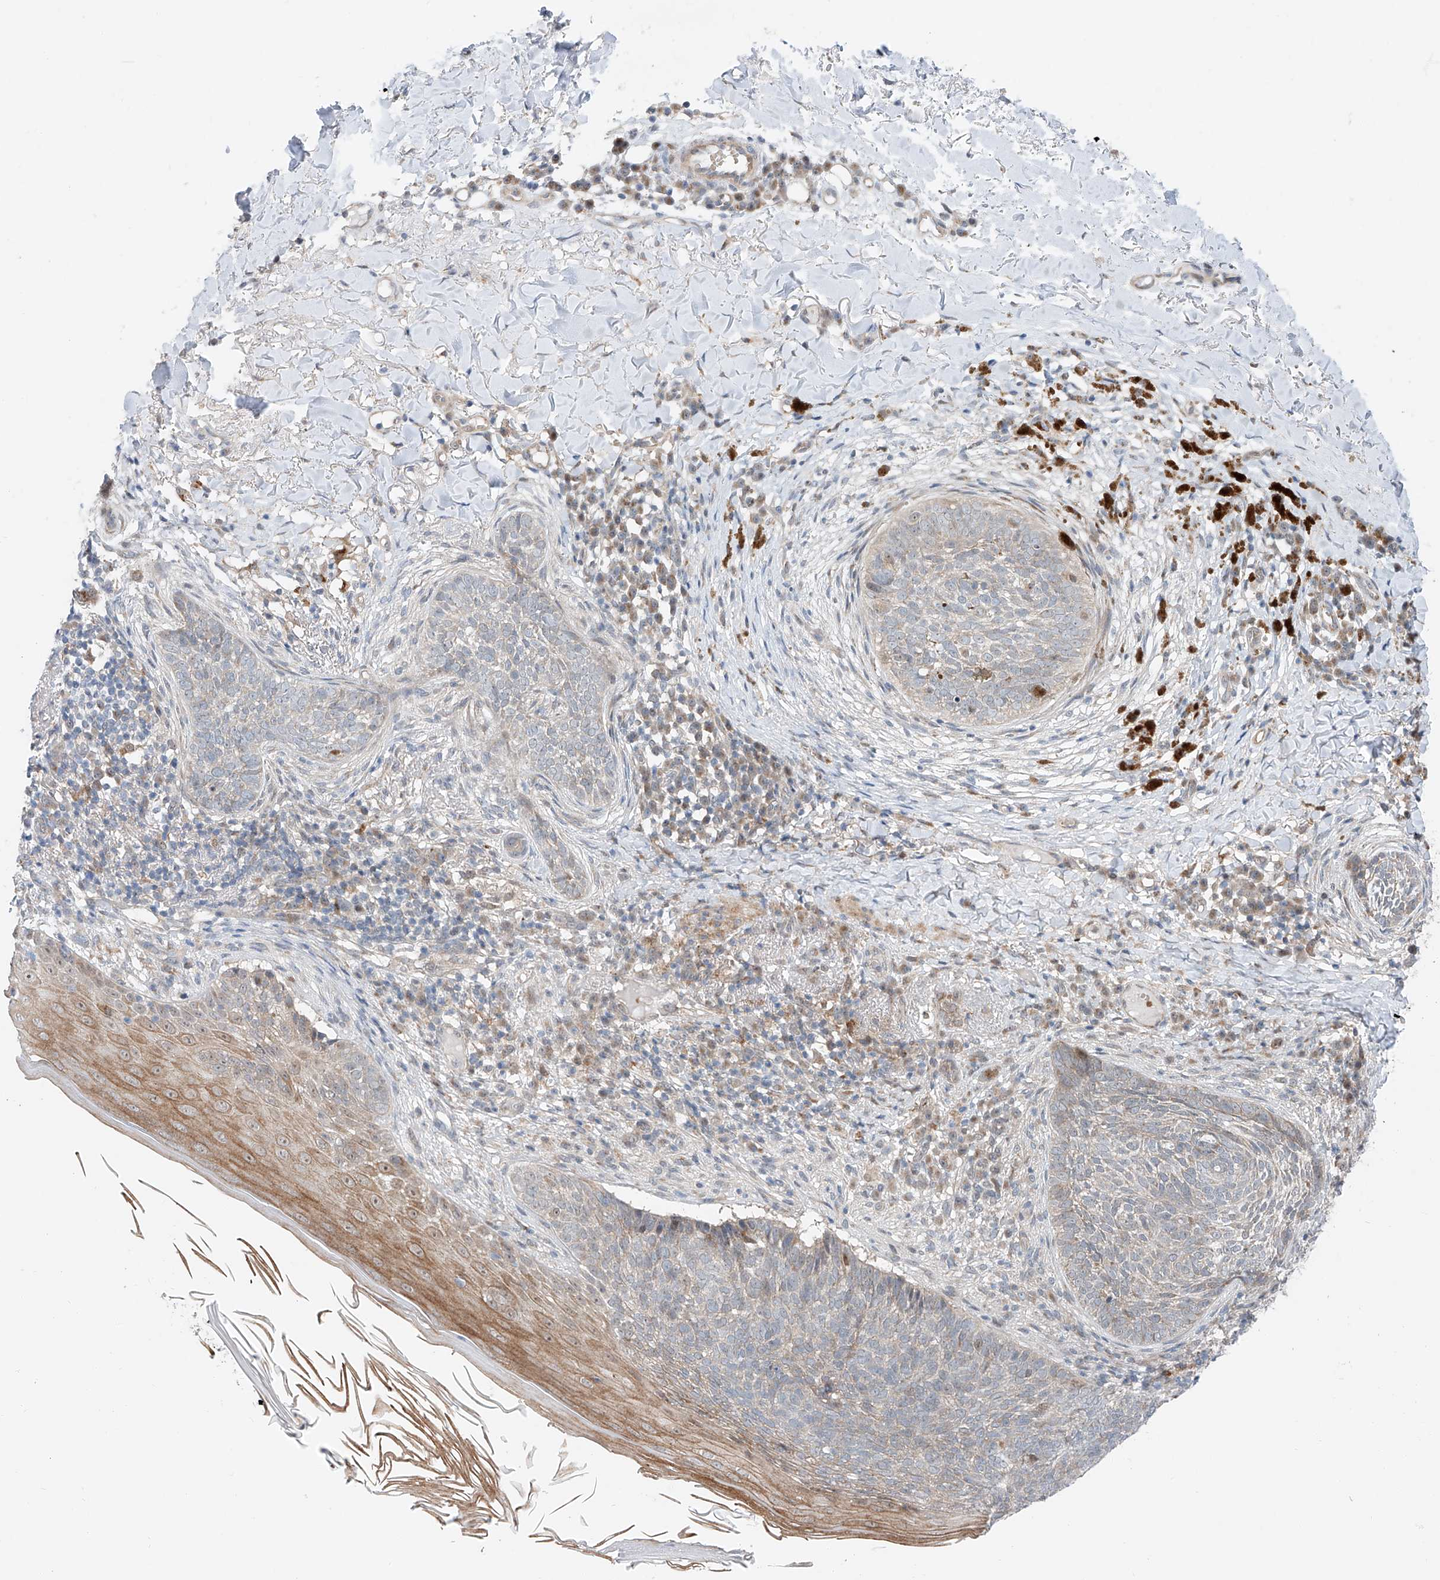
{"staining": {"intensity": "weak", "quantity": "<25%", "location": "cytoplasmic/membranous"}, "tissue": "skin cancer", "cell_type": "Tumor cells", "image_type": "cancer", "snomed": [{"axis": "morphology", "description": "Basal cell carcinoma"}, {"axis": "topography", "description": "Skin"}], "caption": "High power microscopy photomicrograph of an immunohistochemistry (IHC) photomicrograph of skin cancer, revealing no significant expression in tumor cells.", "gene": "CLDND1", "patient": {"sex": "male", "age": 85}}